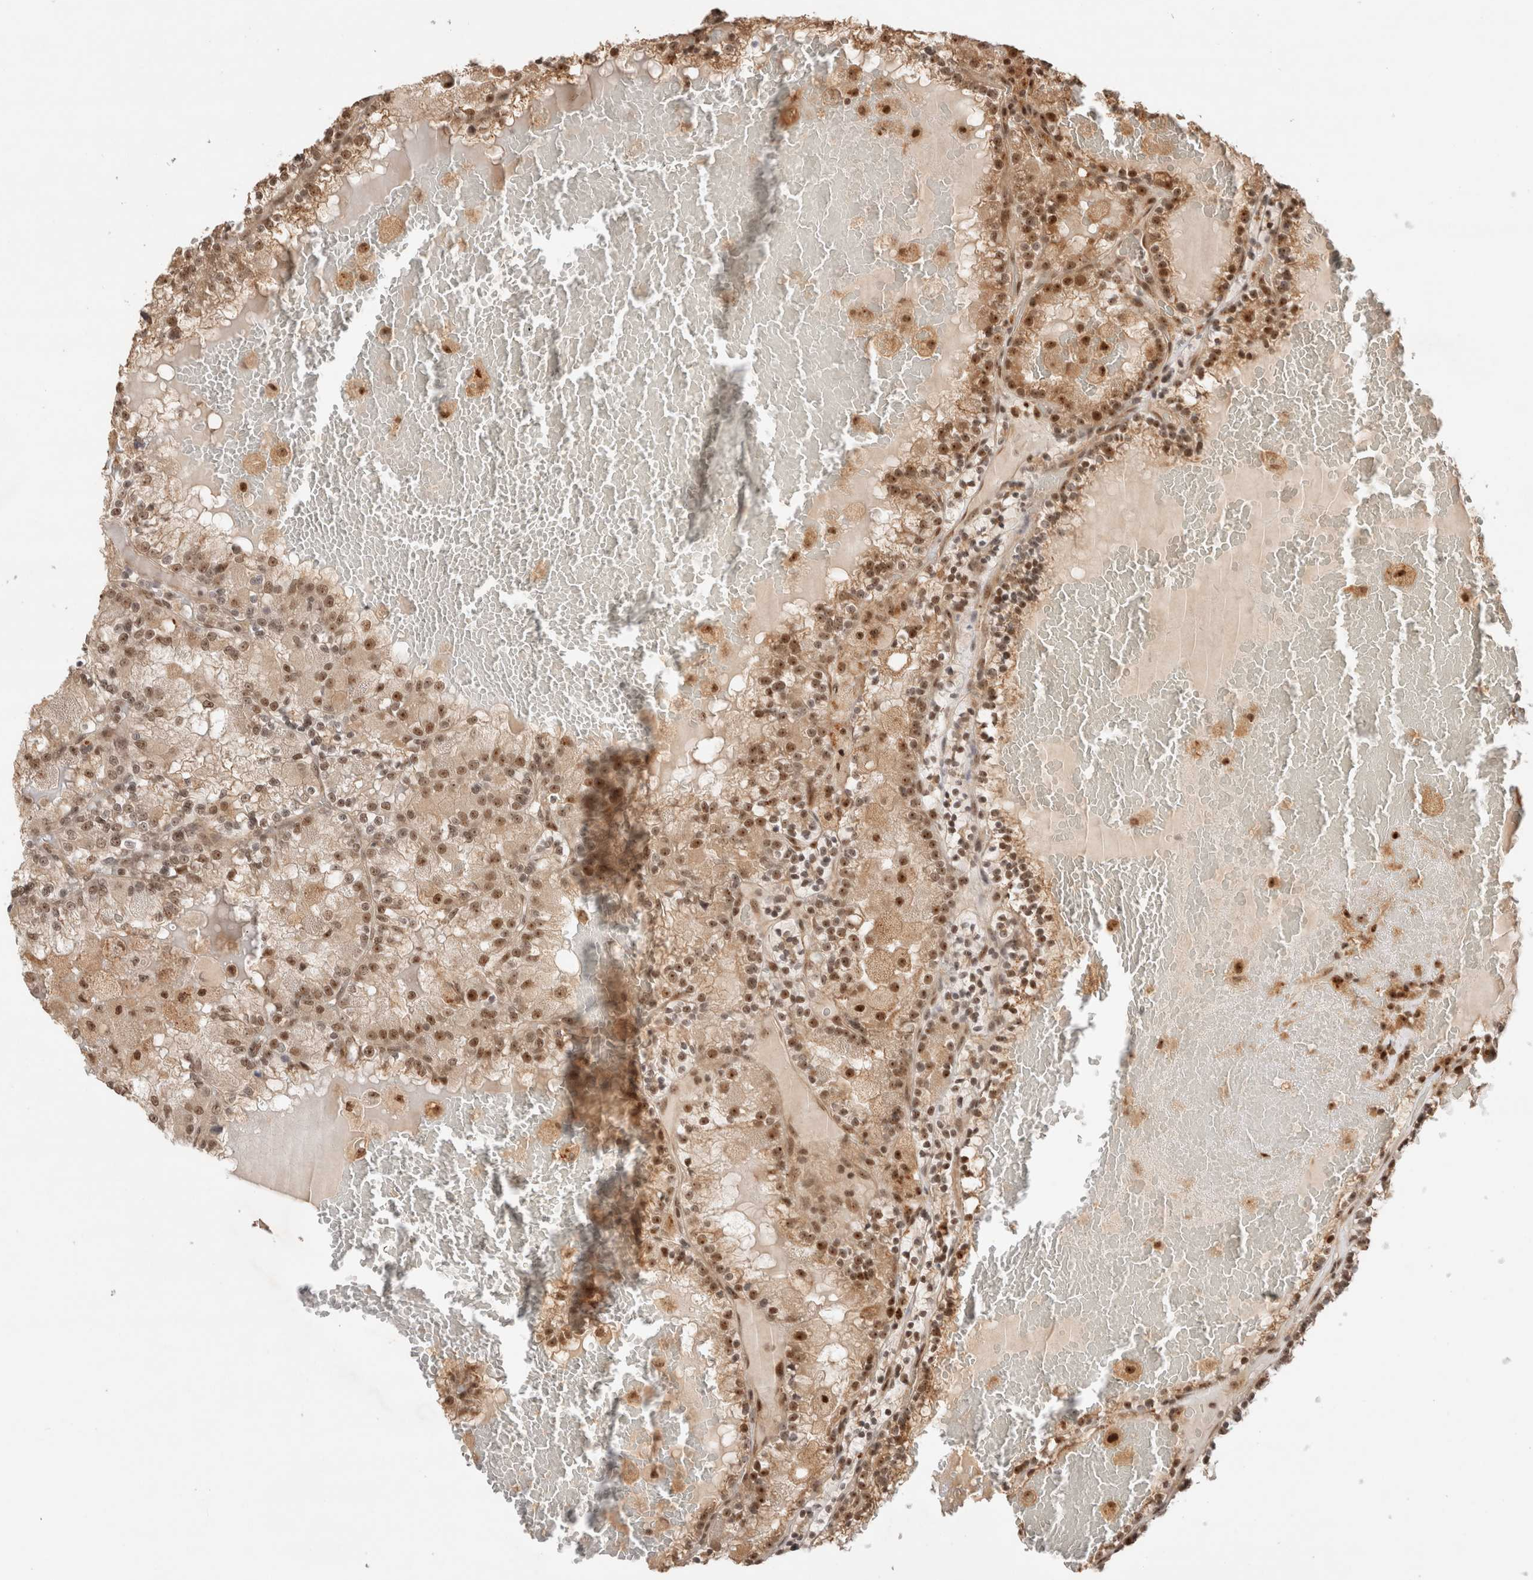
{"staining": {"intensity": "moderate", "quantity": ">75%", "location": "nuclear"}, "tissue": "renal cancer", "cell_type": "Tumor cells", "image_type": "cancer", "snomed": [{"axis": "morphology", "description": "Adenocarcinoma, NOS"}, {"axis": "topography", "description": "Kidney"}], "caption": "Renal cancer (adenocarcinoma) stained for a protein shows moderate nuclear positivity in tumor cells.", "gene": "MPHOSPH6", "patient": {"sex": "female", "age": 56}}